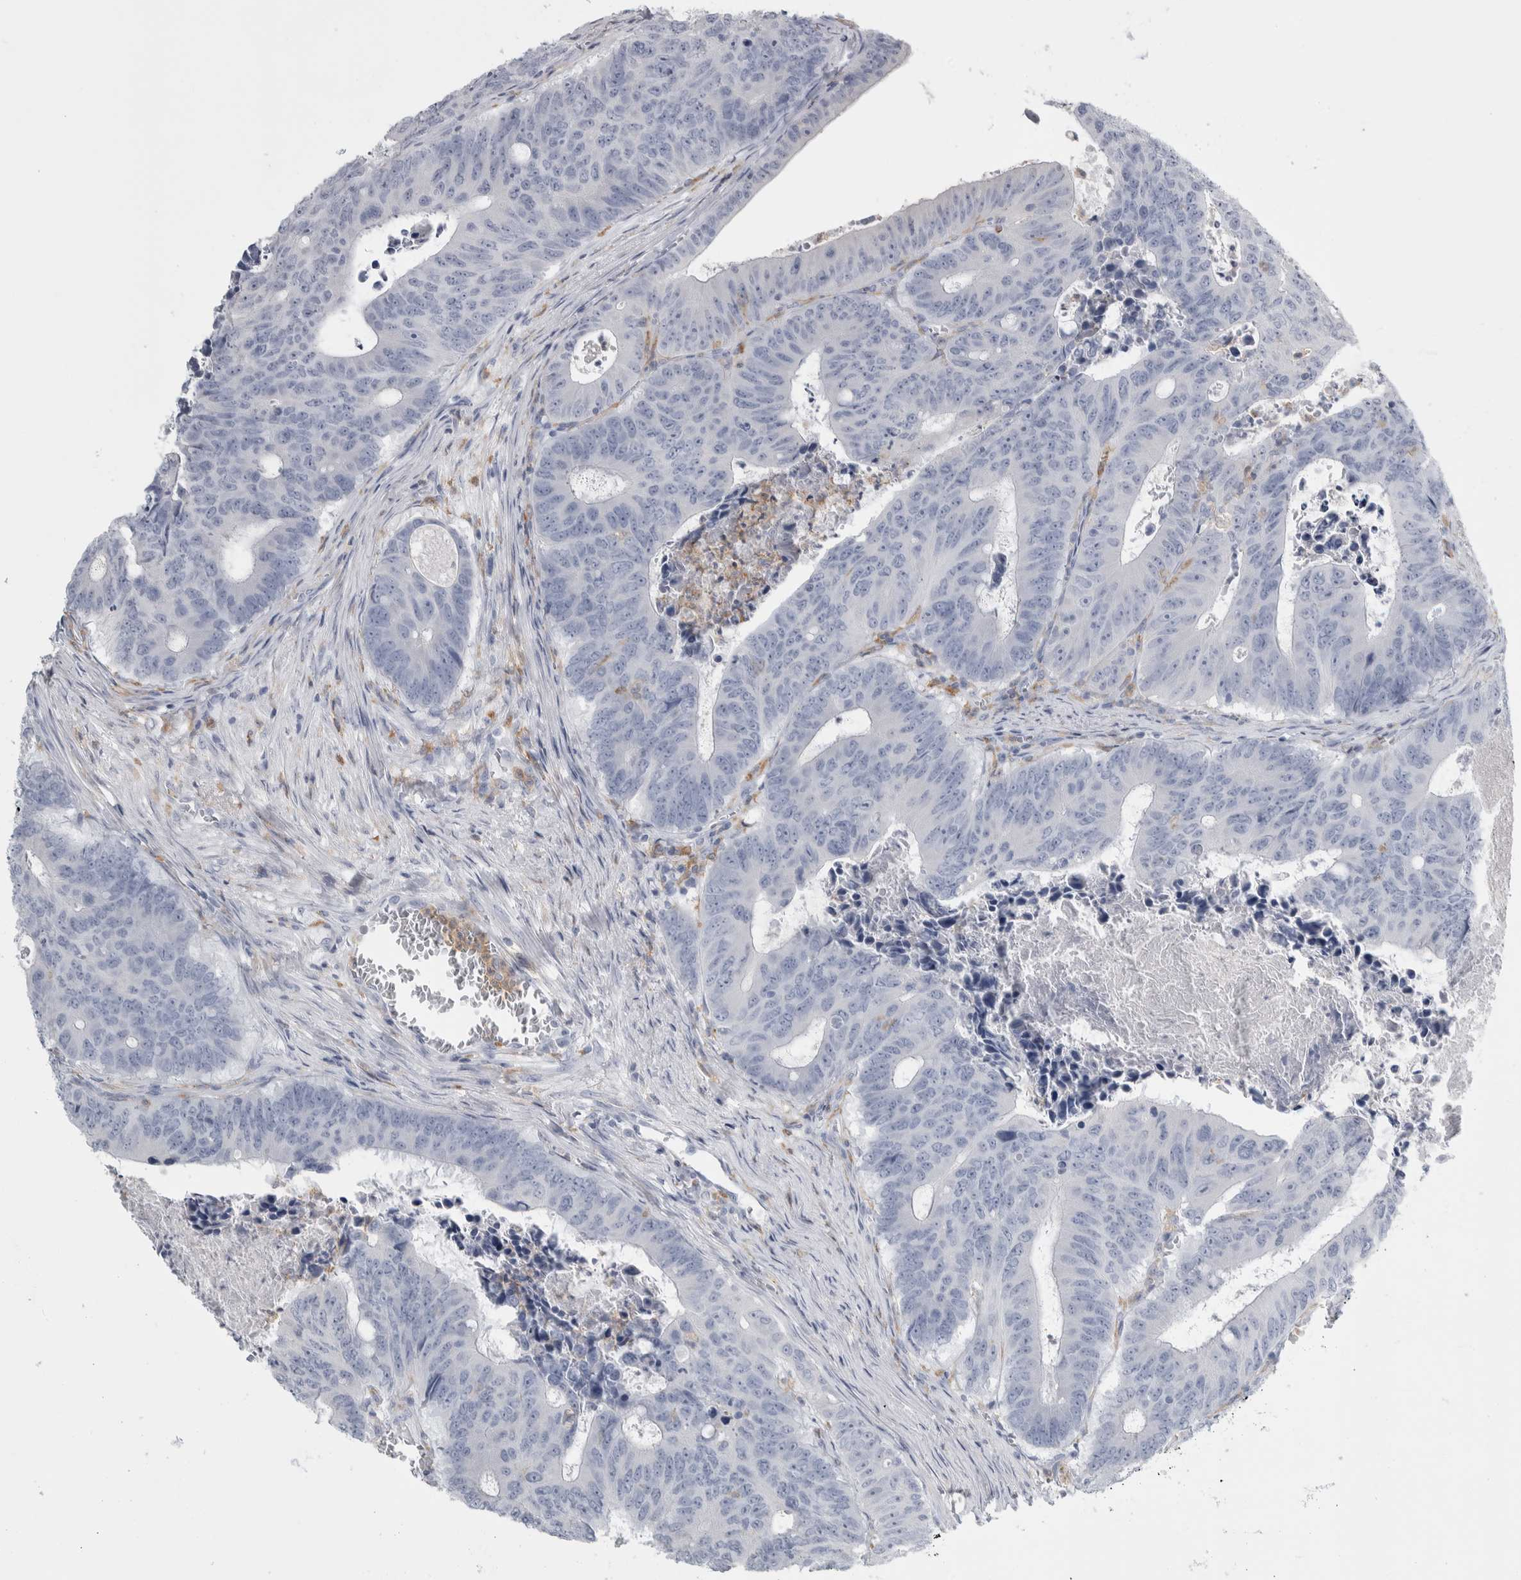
{"staining": {"intensity": "negative", "quantity": "none", "location": "none"}, "tissue": "colorectal cancer", "cell_type": "Tumor cells", "image_type": "cancer", "snomed": [{"axis": "morphology", "description": "Adenocarcinoma, NOS"}, {"axis": "topography", "description": "Colon"}], "caption": "An immunohistochemistry image of adenocarcinoma (colorectal) is shown. There is no staining in tumor cells of adenocarcinoma (colorectal). Nuclei are stained in blue.", "gene": "SKAP2", "patient": {"sex": "male", "age": 87}}